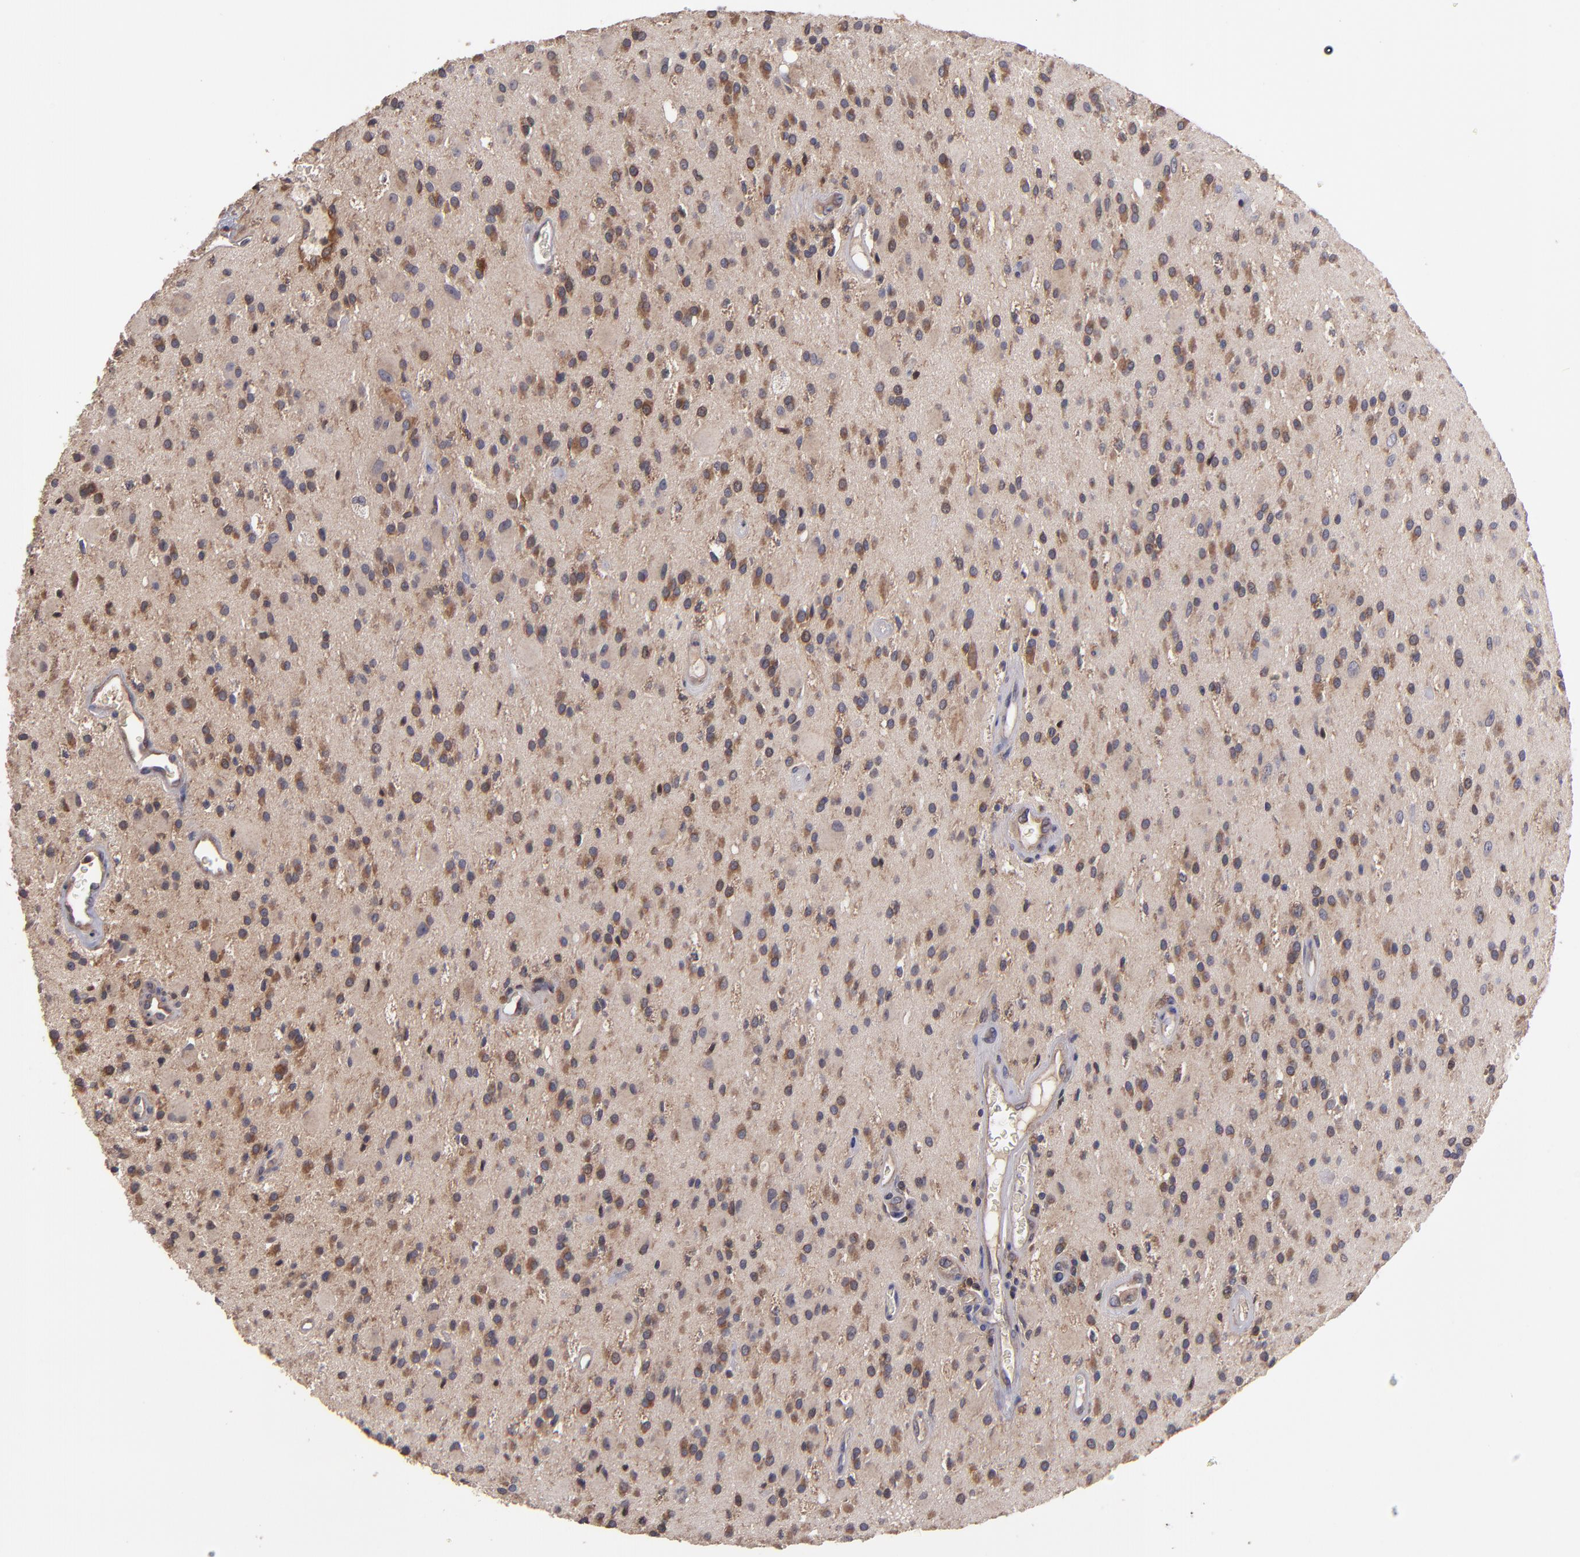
{"staining": {"intensity": "moderate", "quantity": ">75%", "location": "cytoplasmic/membranous"}, "tissue": "glioma", "cell_type": "Tumor cells", "image_type": "cancer", "snomed": [{"axis": "morphology", "description": "Glioma, malignant, Low grade"}, {"axis": "topography", "description": "Brain"}], "caption": "Immunohistochemistry micrograph of neoplastic tissue: human malignant low-grade glioma stained using IHC reveals medium levels of moderate protein expression localized specifically in the cytoplasmic/membranous of tumor cells, appearing as a cytoplasmic/membranous brown color.", "gene": "NF2", "patient": {"sex": "male", "age": 58}}